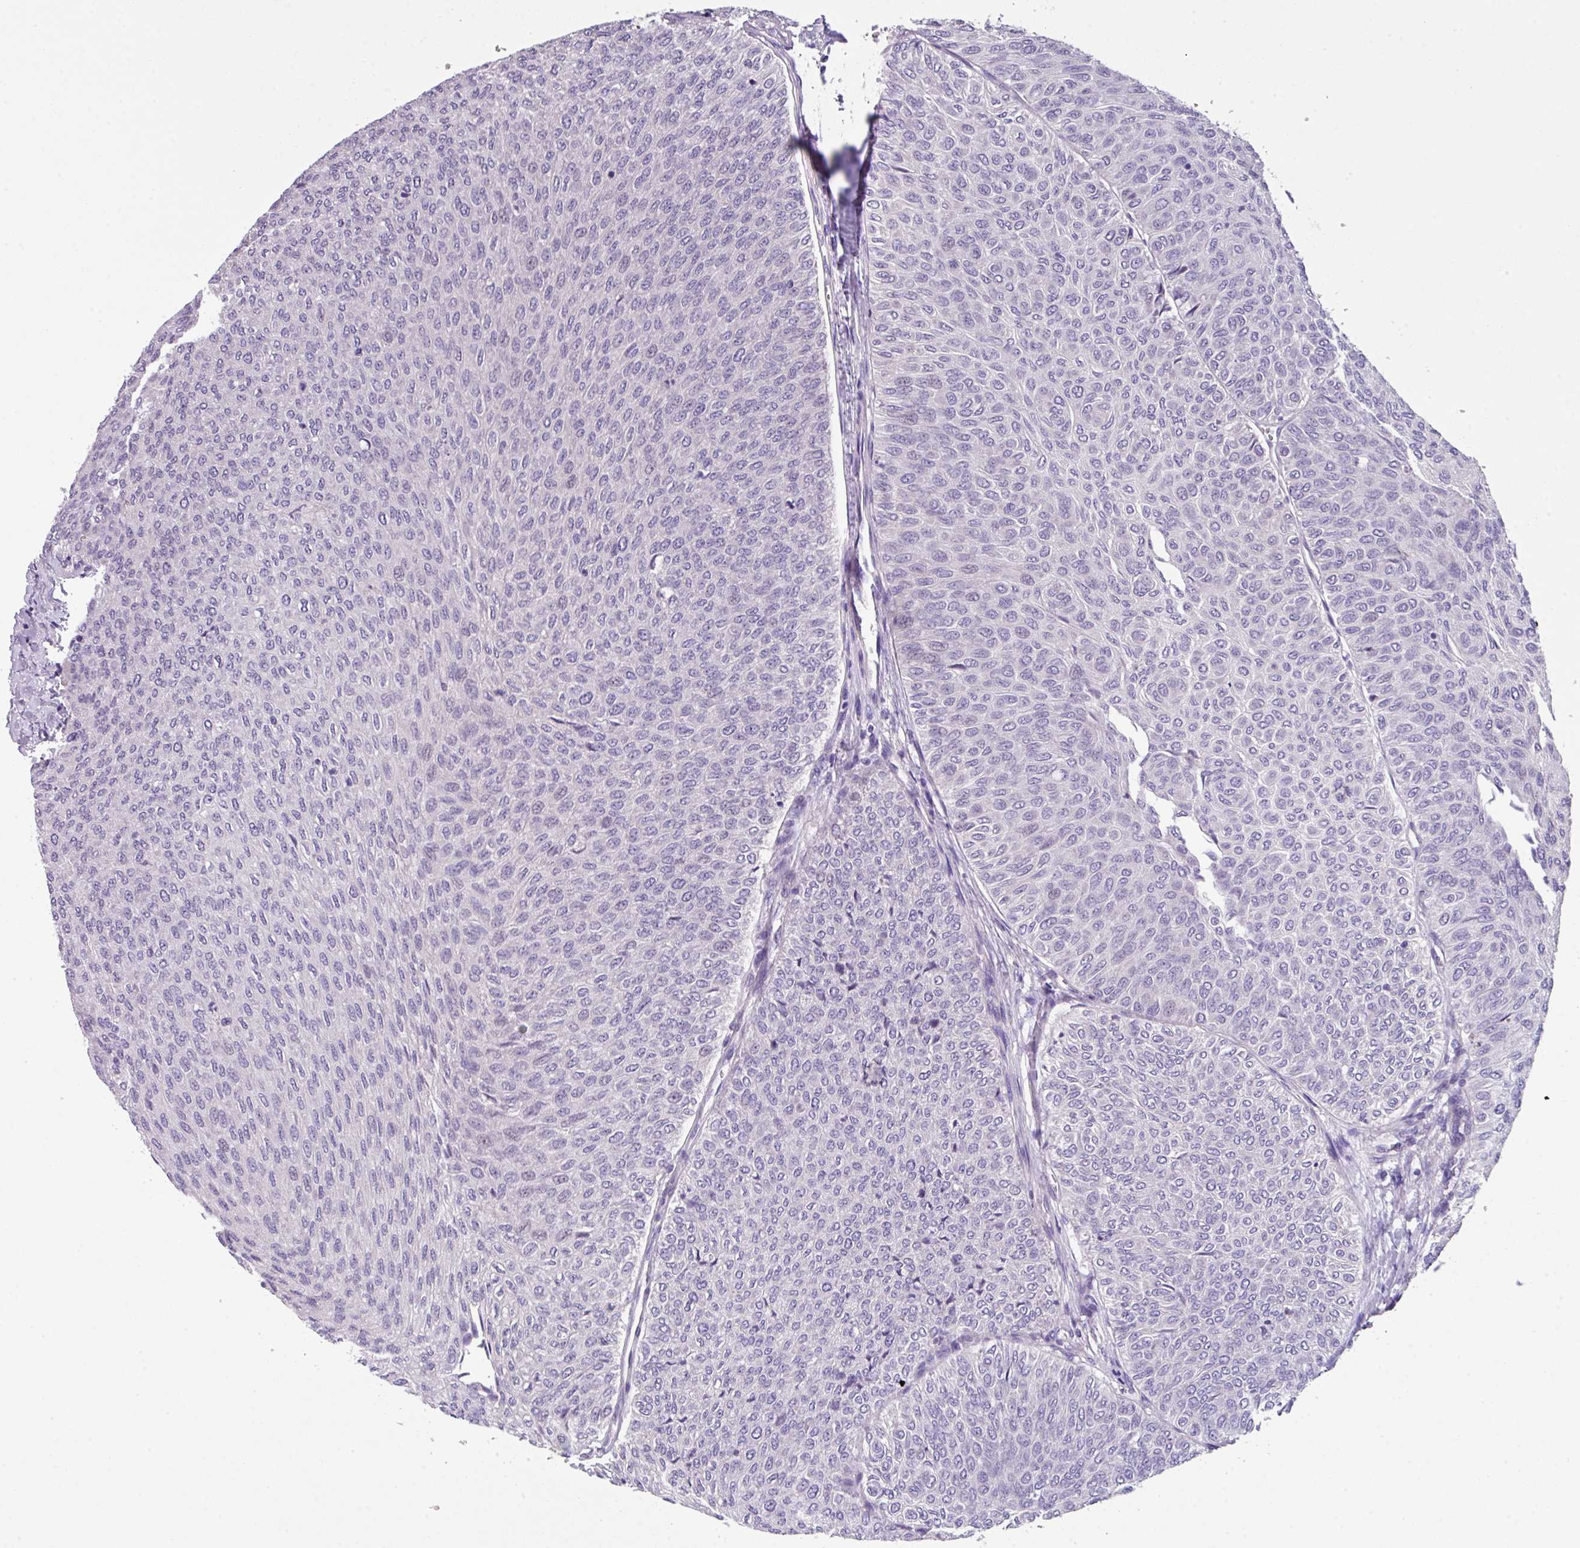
{"staining": {"intensity": "negative", "quantity": "none", "location": "none"}, "tissue": "urothelial cancer", "cell_type": "Tumor cells", "image_type": "cancer", "snomed": [{"axis": "morphology", "description": "Urothelial carcinoma, Low grade"}, {"axis": "topography", "description": "Urinary bladder"}], "caption": "IHC of urothelial cancer shows no expression in tumor cells. (DAB immunohistochemistry, high magnification).", "gene": "ZFP3", "patient": {"sex": "male", "age": 78}}